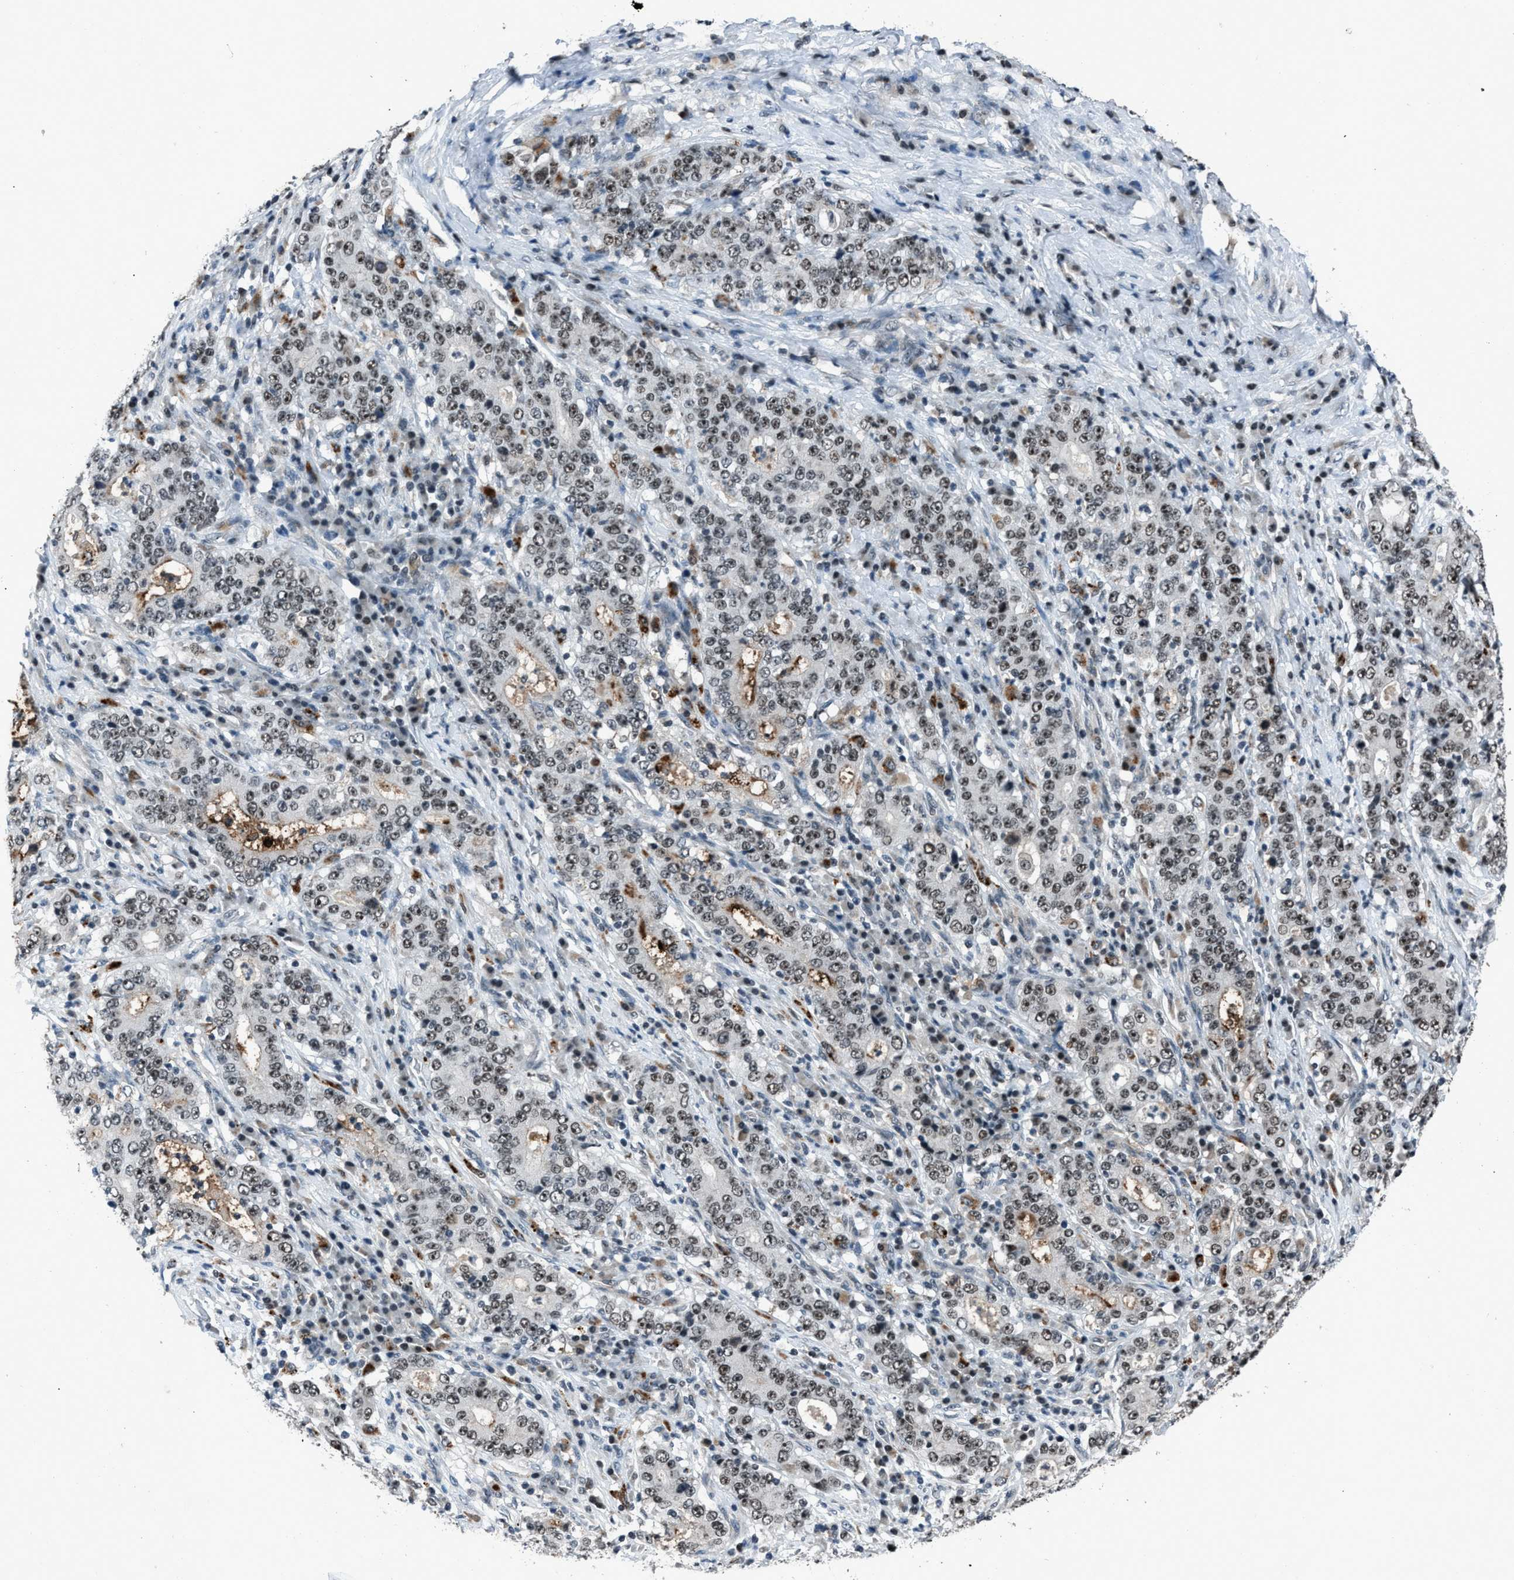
{"staining": {"intensity": "moderate", "quantity": ">75%", "location": "nuclear"}, "tissue": "stomach cancer", "cell_type": "Tumor cells", "image_type": "cancer", "snomed": [{"axis": "morphology", "description": "Normal tissue, NOS"}, {"axis": "morphology", "description": "Adenocarcinoma, NOS"}, {"axis": "topography", "description": "Stomach, upper"}, {"axis": "topography", "description": "Stomach"}], "caption": "Tumor cells display moderate nuclear expression in approximately >75% of cells in stomach adenocarcinoma.", "gene": "ADCY1", "patient": {"sex": "male", "age": 59}}